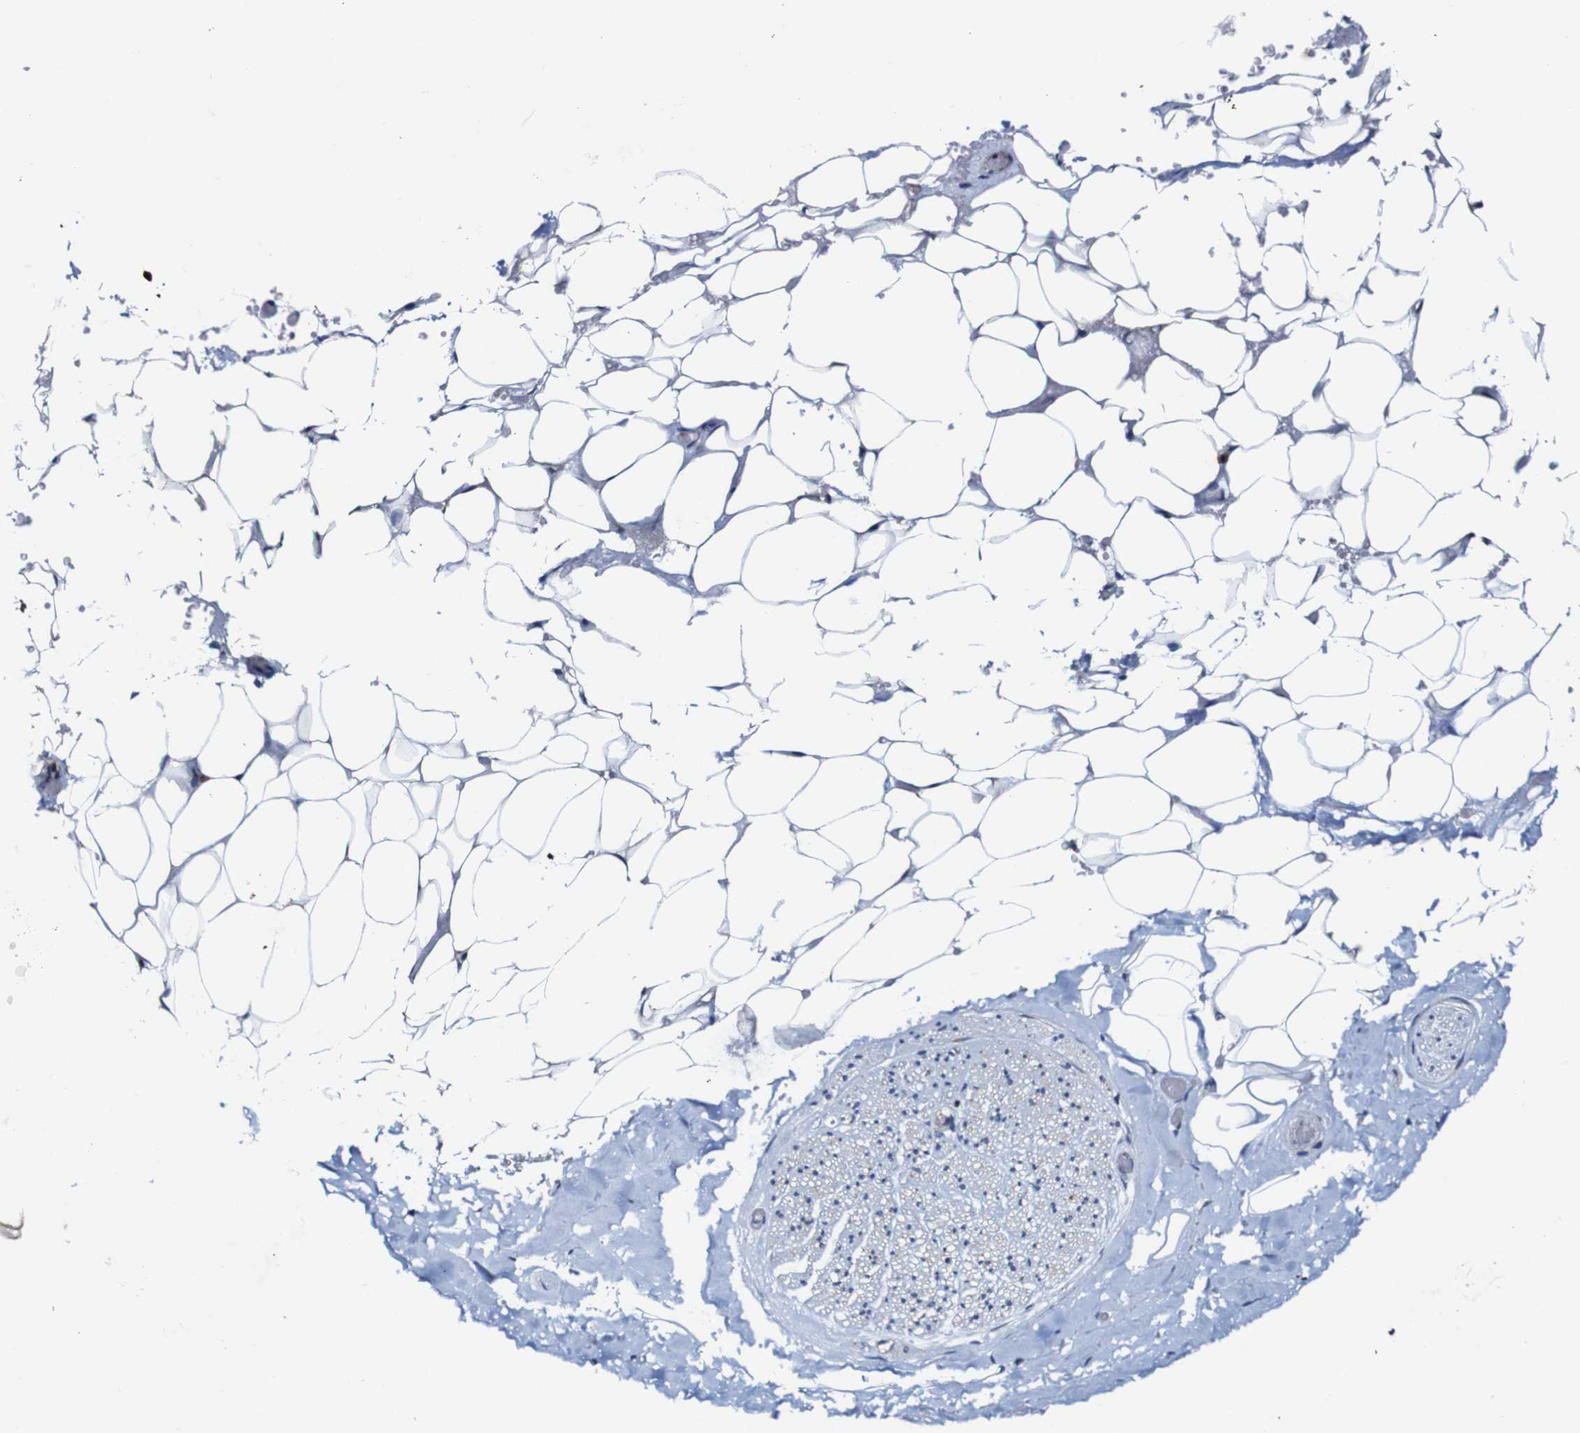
{"staining": {"intensity": "negative", "quantity": "none", "location": "none"}, "tissue": "adipose tissue", "cell_type": "Adipocytes", "image_type": "normal", "snomed": [{"axis": "morphology", "description": "Normal tissue, NOS"}, {"axis": "topography", "description": "Peripheral nerve tissue"}], "caption": "This image is of unremarkable adipose tissue stained with IHC to label a protein in brown with the nuclei are counter-stained blue. There is no staining in adipocytes.", "gene": "CSF1R", "patient": {"sex": "male", "age": 70}}